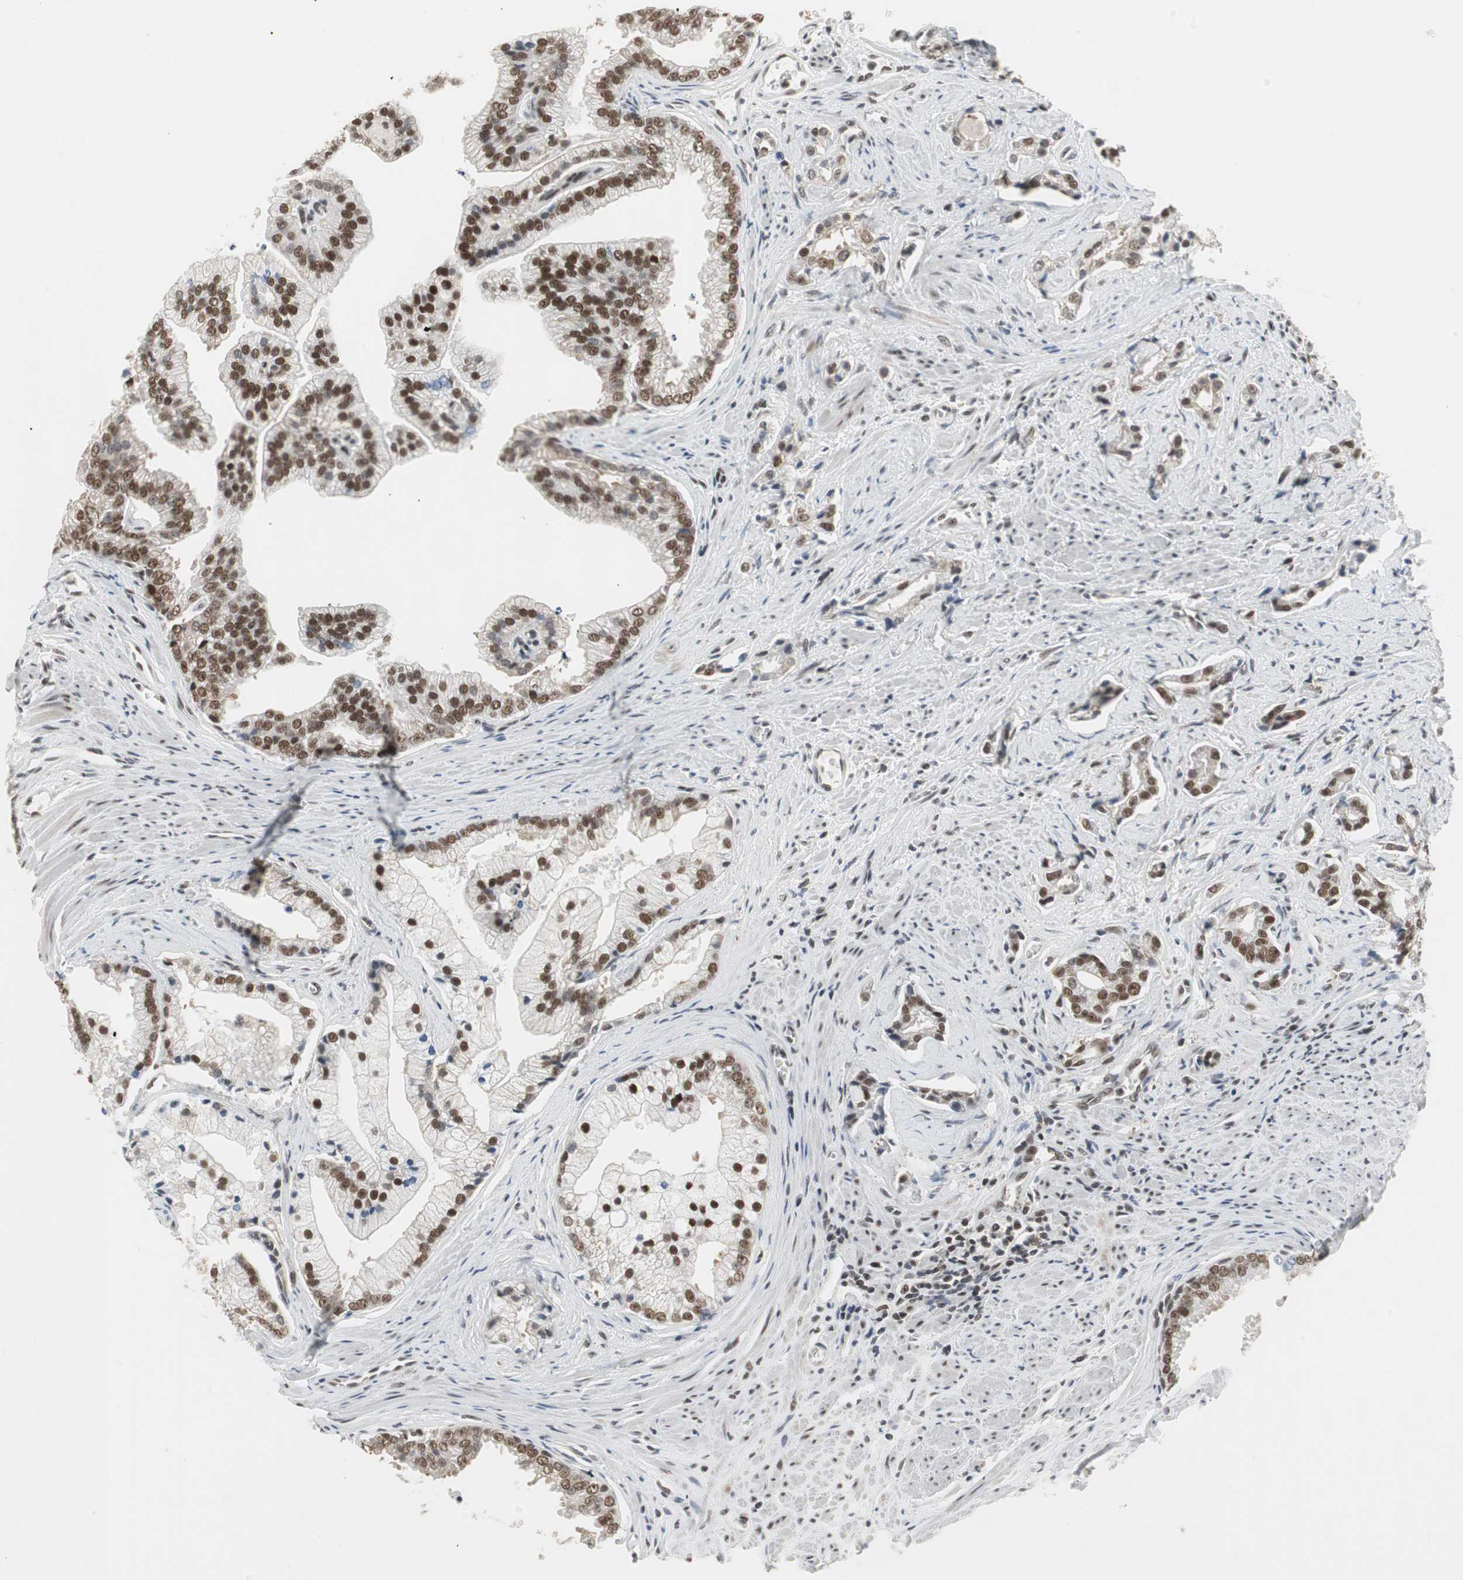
{"staining": {"intensity": "strong", "quantity": ">75%", "location": "nuclear"}, "tissue": "prostate cancer", "cell_type": "Tumor cells", "image_type": "cancer", "snomed": [{"axis": "morphology", "description": "Adenocarcinoma, High grade"}, {"axis": "topography", "description": "Prostate"}], "caption": "IHC histopathology image of prostate cancer (high-grade adenocarcinoma) stained for a protein (brown), which displays high levels of strong nuclear expression in about >75% of tumor cells.", "gene": "RTF1", "patient": {"sex": "male", "age": 67}}